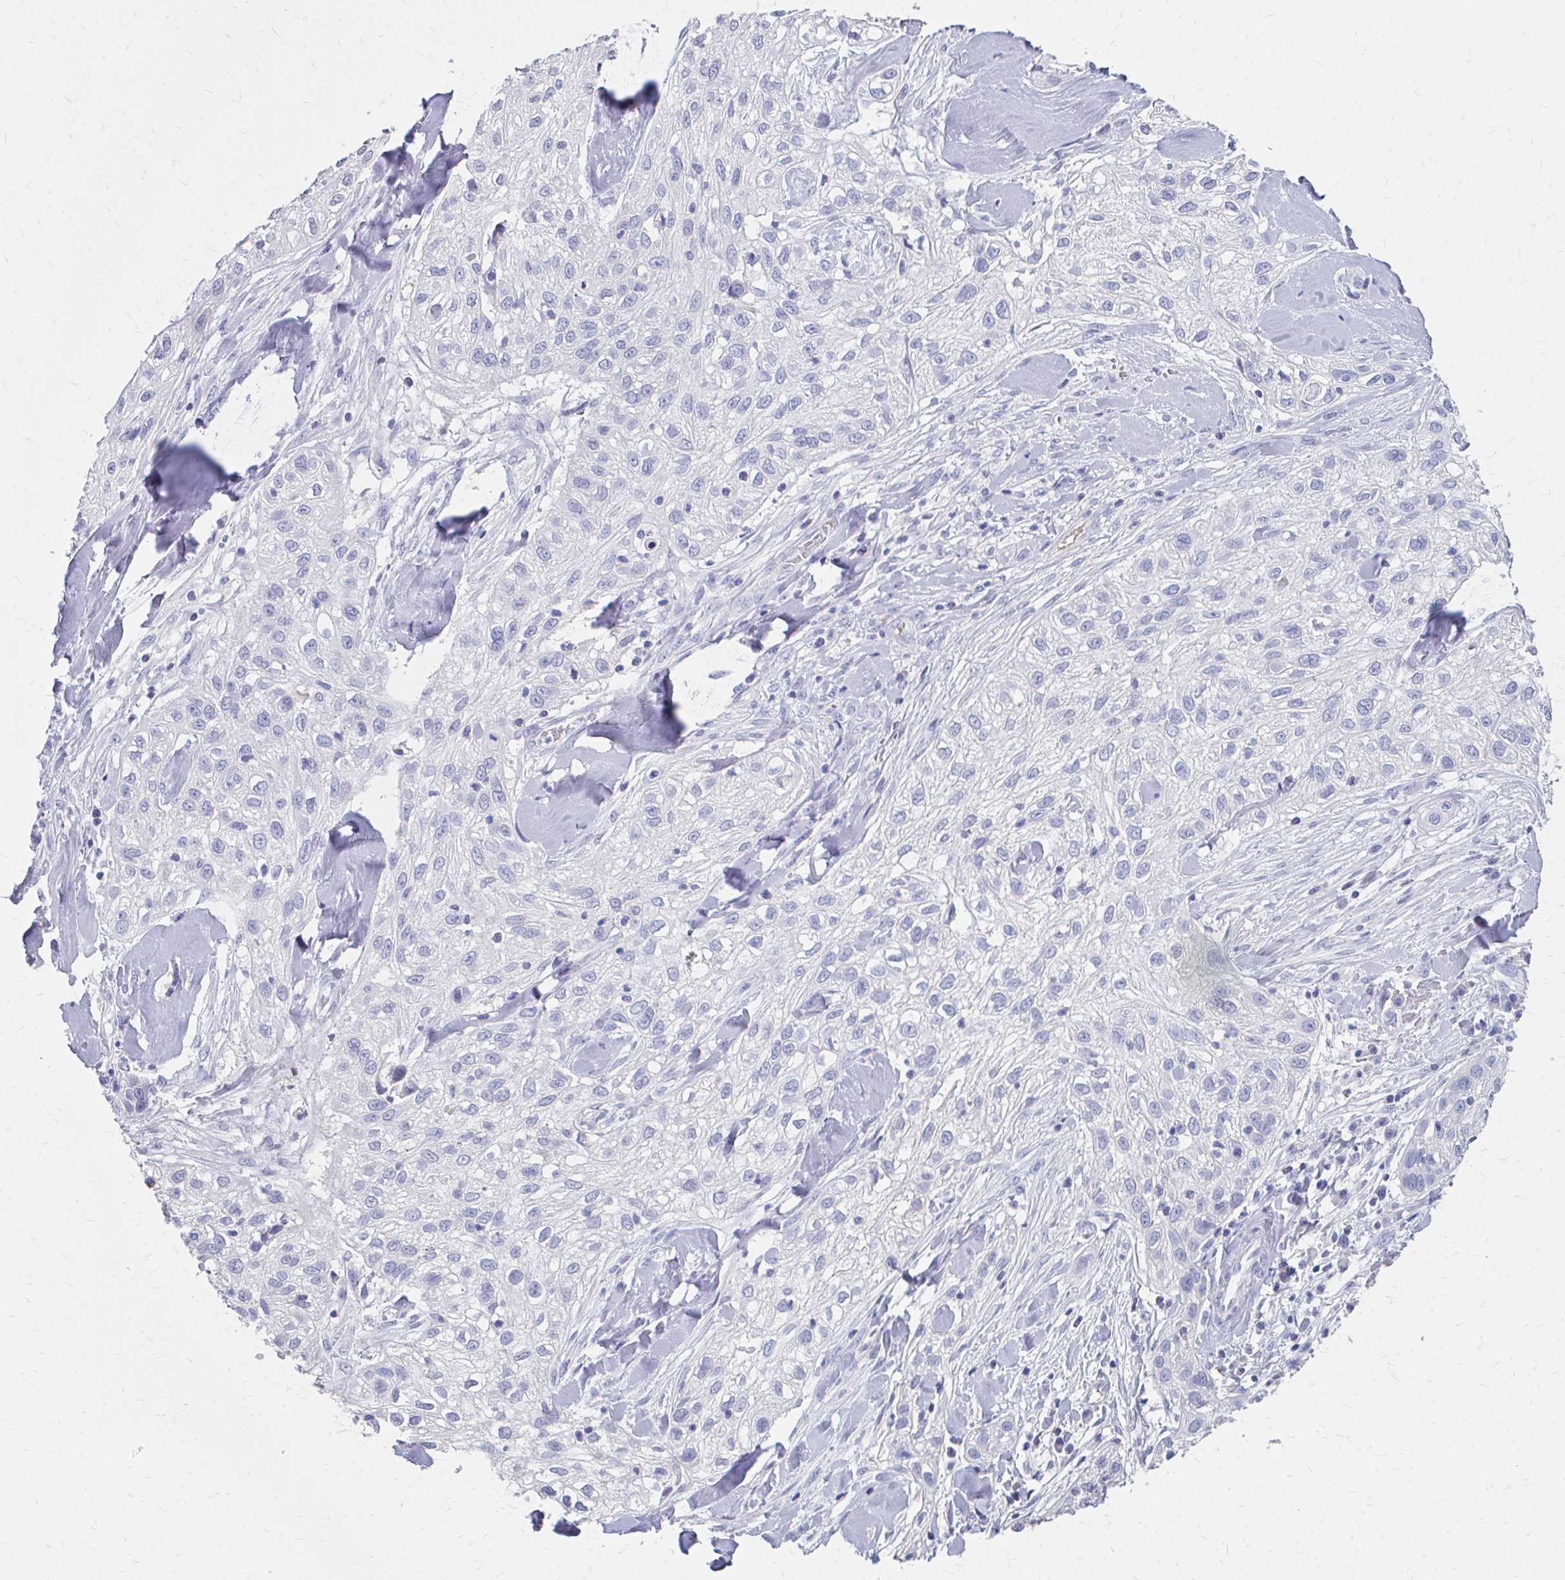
{"staining": {"intensity": "negative", "quantity": "none", "location": "none"}, "tissue": "skin cancer", "cell_type": "Tumor cells", "image_type": "cancer", "snomed": [{"axis": "morphology", "description": "Squamous cell carcinoma, NOS"}, {"axis": "topography", "description": "Skin"}], "caption": "DAB immunohistochemical staining of squamous cell carcinoma (skin) exhibits no significant positivity in tumor cells. (Immunohistochemistry (ihc), brightfield microscopy, high magnification).", "gene": "CFH", "patient": {"sex": "male", "age": 82}}